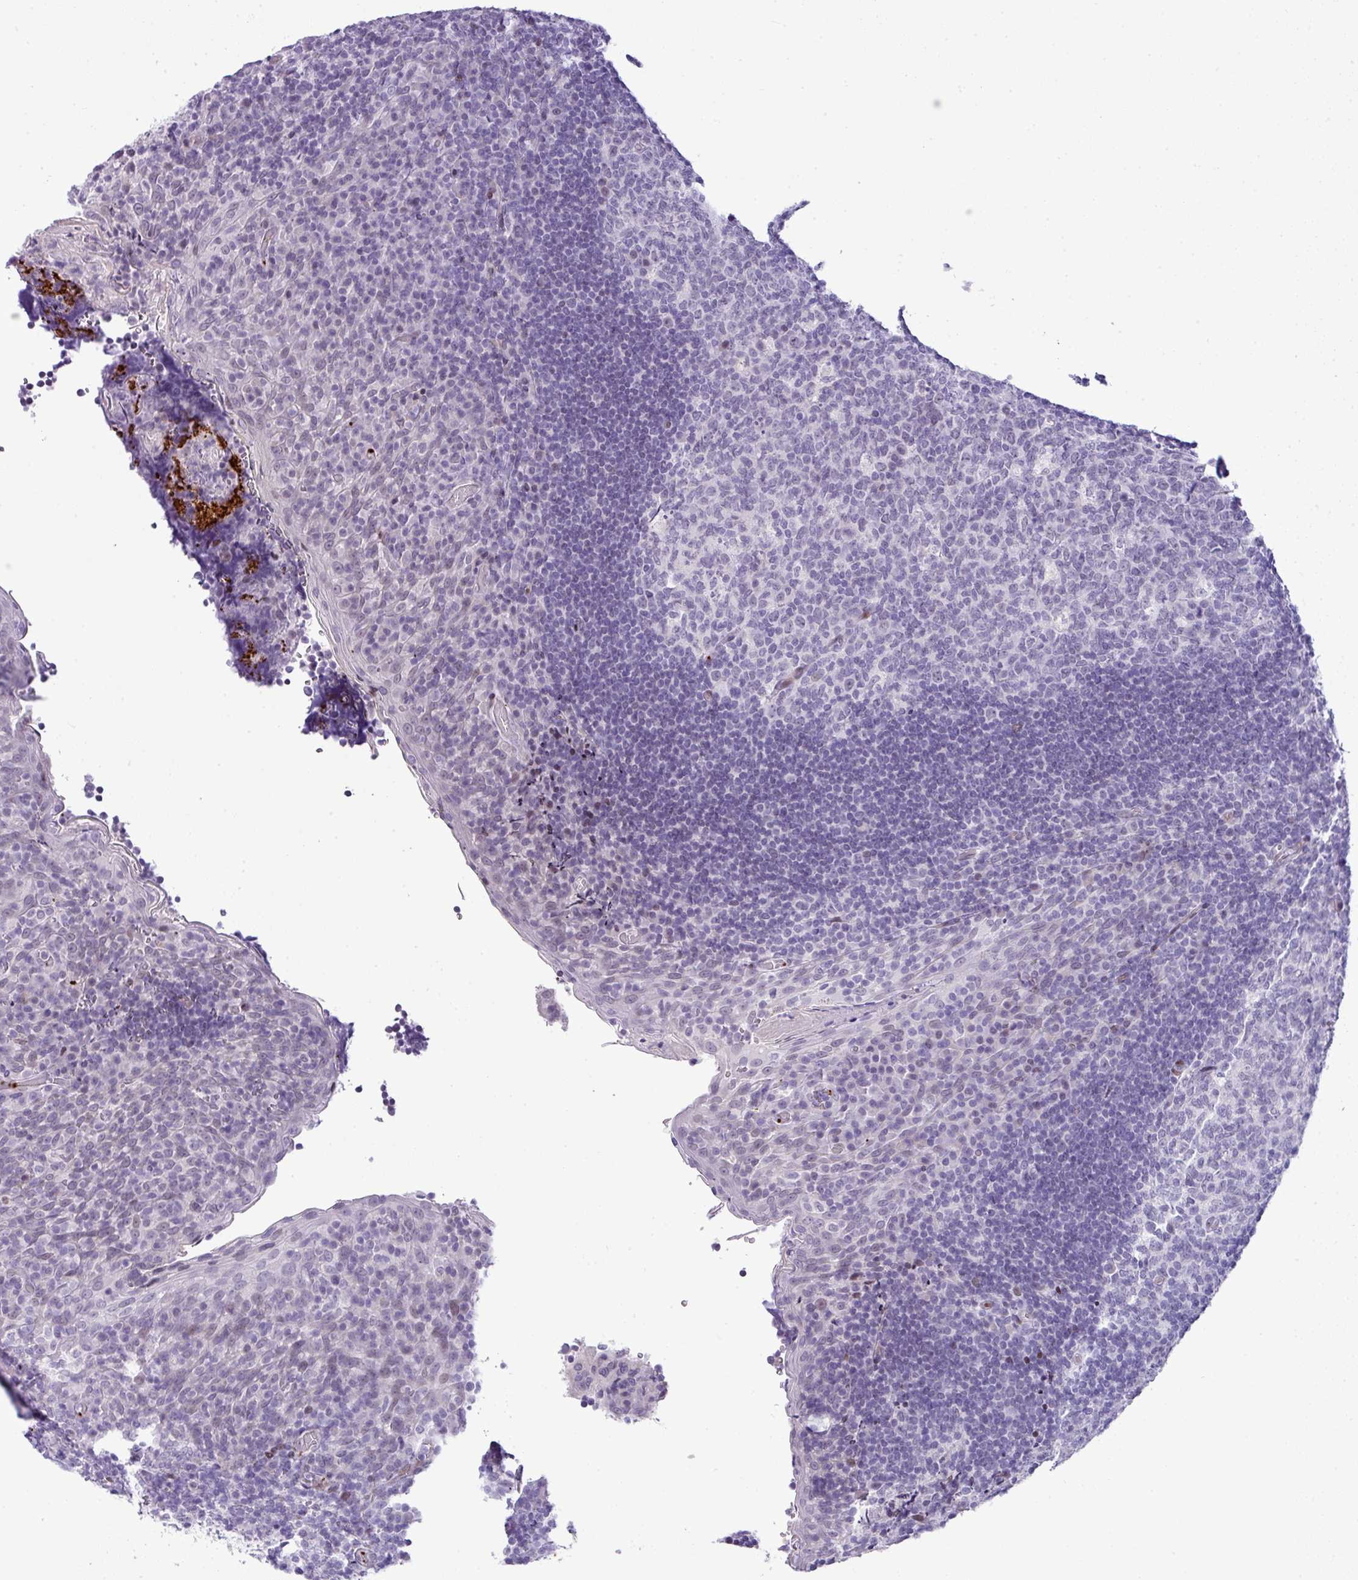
{"staining": {"intensity": "negative", "quantity": "none", "location": "none"}, "tissue": "tonsil", "cell_type": "Germinal center cells", "image_type": "normal", "snomed": [{"axis": "morphology", "description": "Normal tissue, NOS"}, {"axis": "topography", "description": "Tonsil"}], "caption": "A high-resolution histopathology image shows IHC staining of normal tonsil, which demonstrates no significant staining in germinal center cells. (DAB (3,3'-diaminobenzidine) immunohistochemistry (IHC), high magnification).", "gene": "CMTM5", "patient": {"sex": "male", "age": 17}}